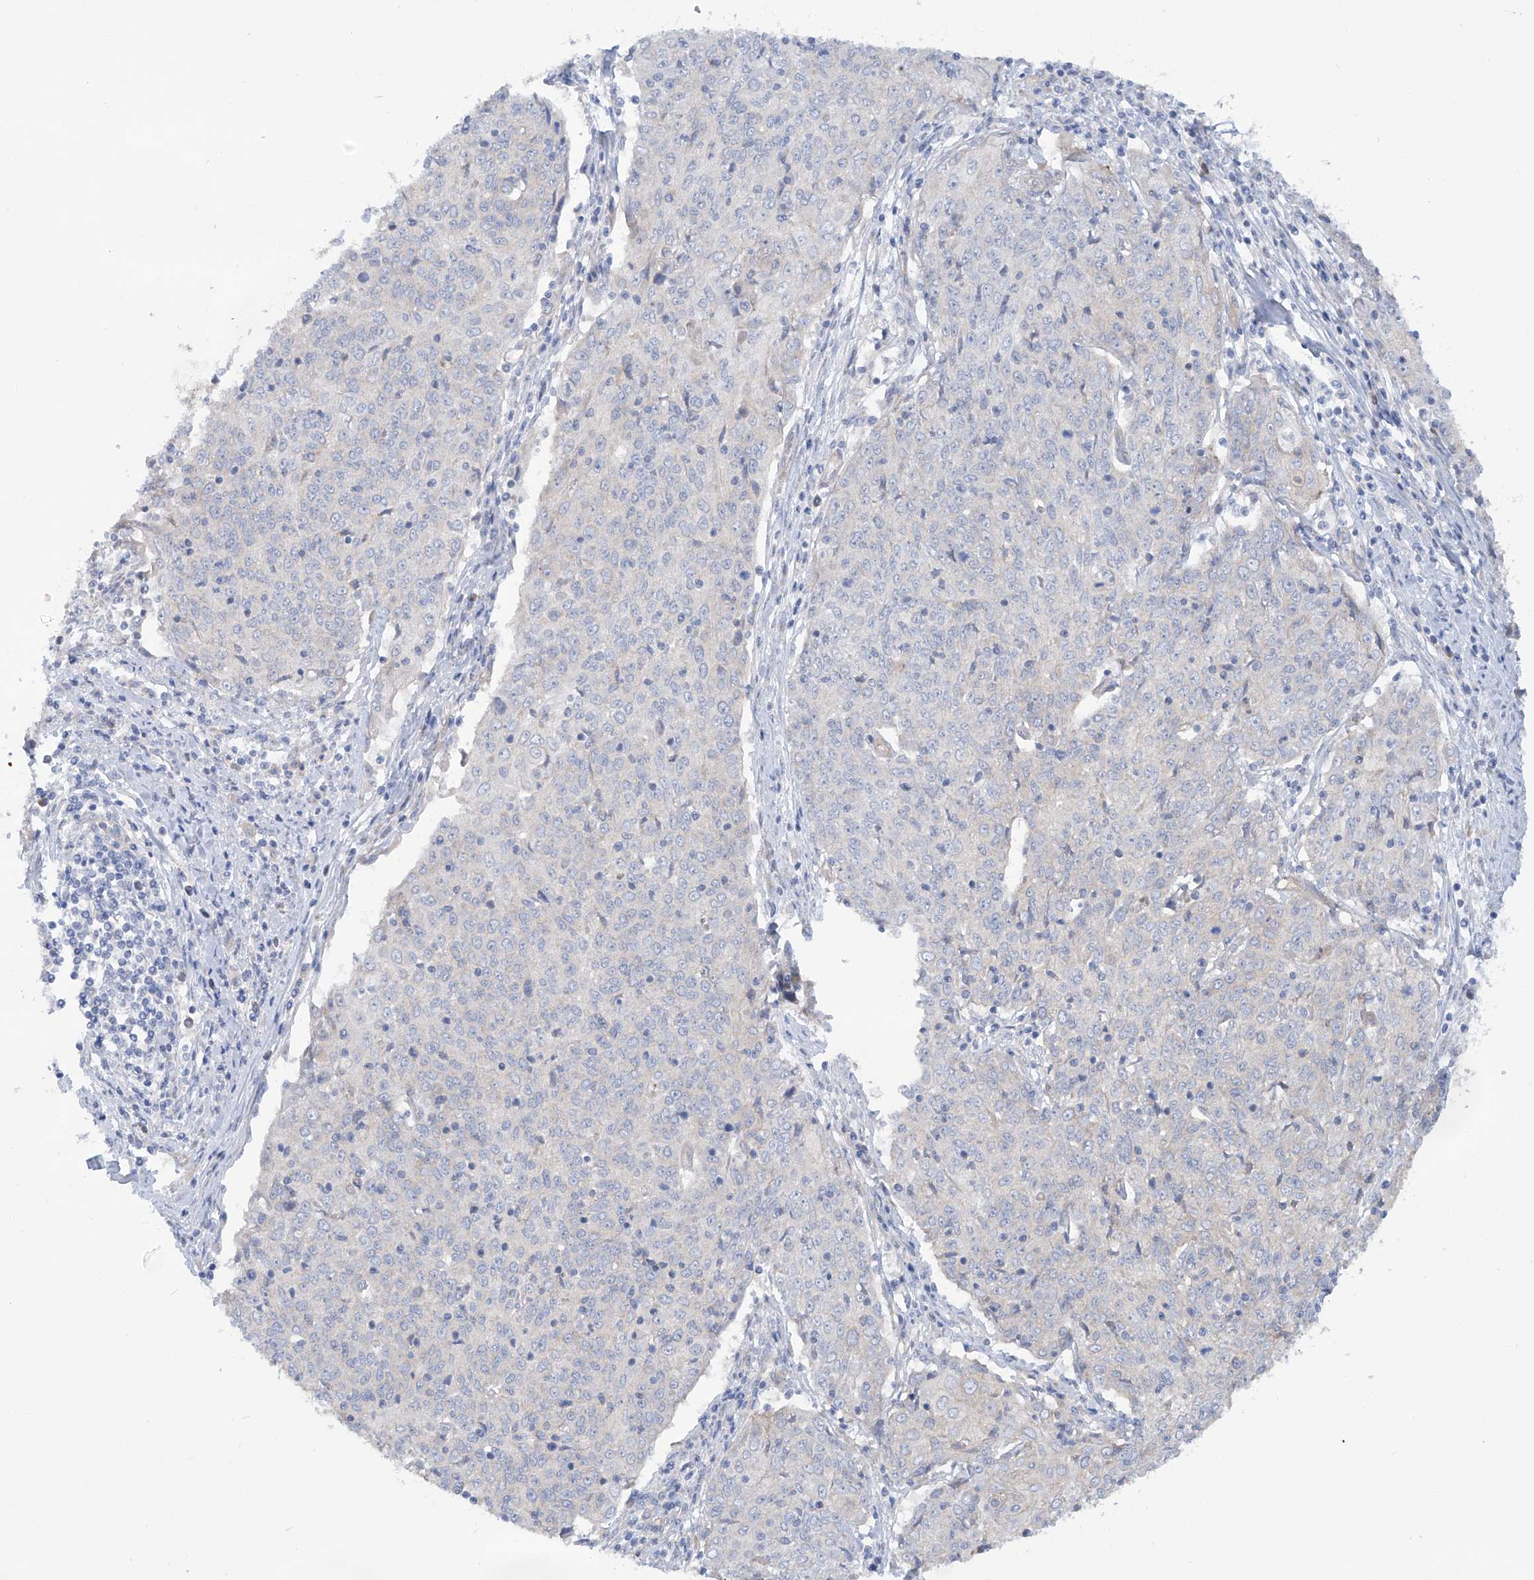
{"staining": {"intensity": "negative", "quantity": "none", "location": "none"}, "tissue": "cervical cancer", "cell_type": "Tumor cells", "image_type": "cancer", "snomed": [{"axis": "morphology", "description": "Squamous cell carcinoma, NOS"}, {"axis": "topography", "description": "Cervix"}], "caption": "A high-resolution micrograph shows immunohistochemistry (IHC) staining of cervical squamous cell carcinoma, which displays no significant staining in tumor cells.", "gene": "TMEM209", "patient": {"sex": "female", "age": 48}}